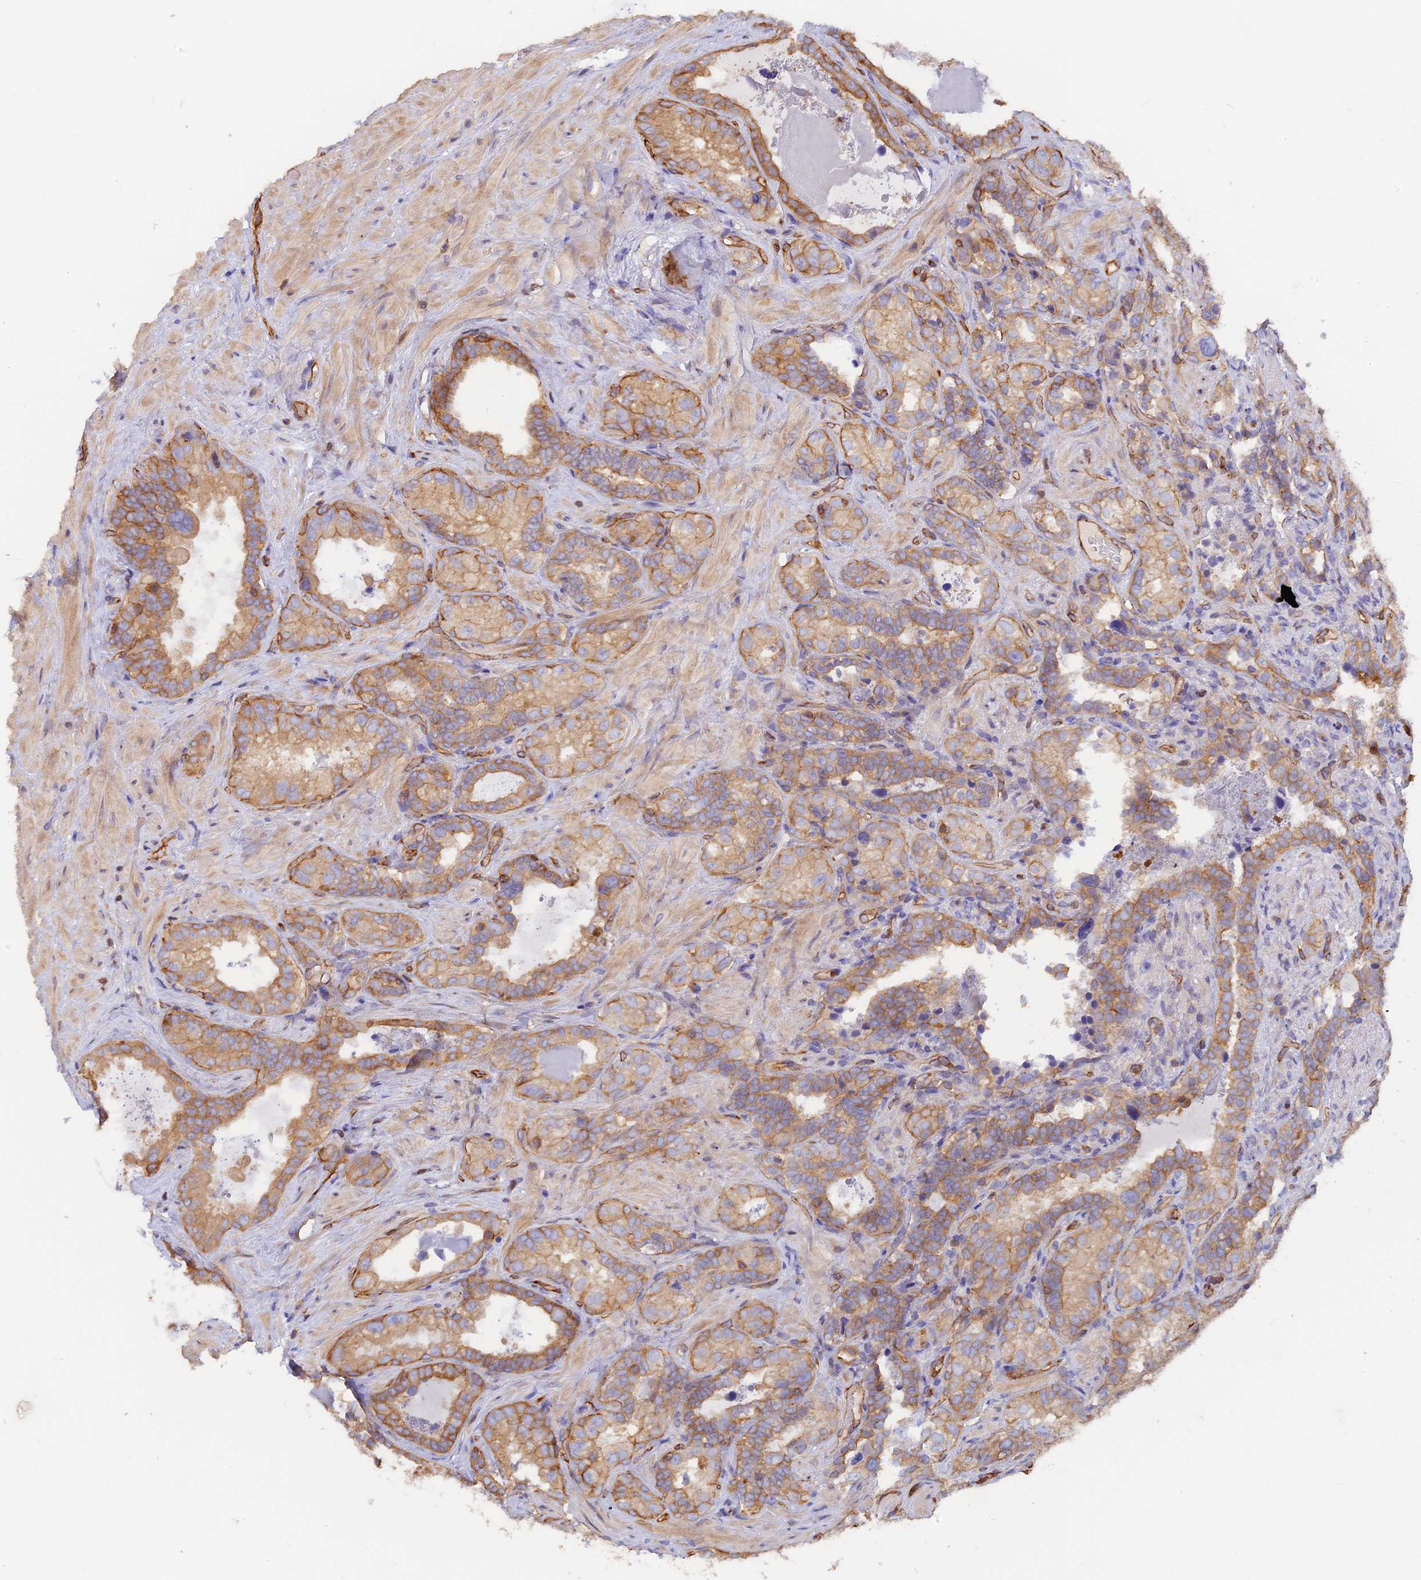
{"staining": {"intensity": "moderate", "quantity": ">75%", "location": "cytoplasmic/membranous"}, "tissue": "seminal vesicle", "cell_type": "Glandular cells", "image_type": "normal", "snomed": [{"axis": "morphology", "description": "Normal tissue, NOS"}, {"axis": "topography", "description": "Seminal veicle"}, {"axis": "topography", "description": "Peripheral nerve tissue"}], "caption": "Immunohistochemical staining of normal human seminal vesicle exhibits >75% levels of moderate cytoplasmic/membranous protein expression in approximately >75% of glandular cells. Immunohistochemistry stains the protein in brown and the nuclei are stained blue.", "gene": "VPS18", "patient": {"sex": "male", "age": 67}}